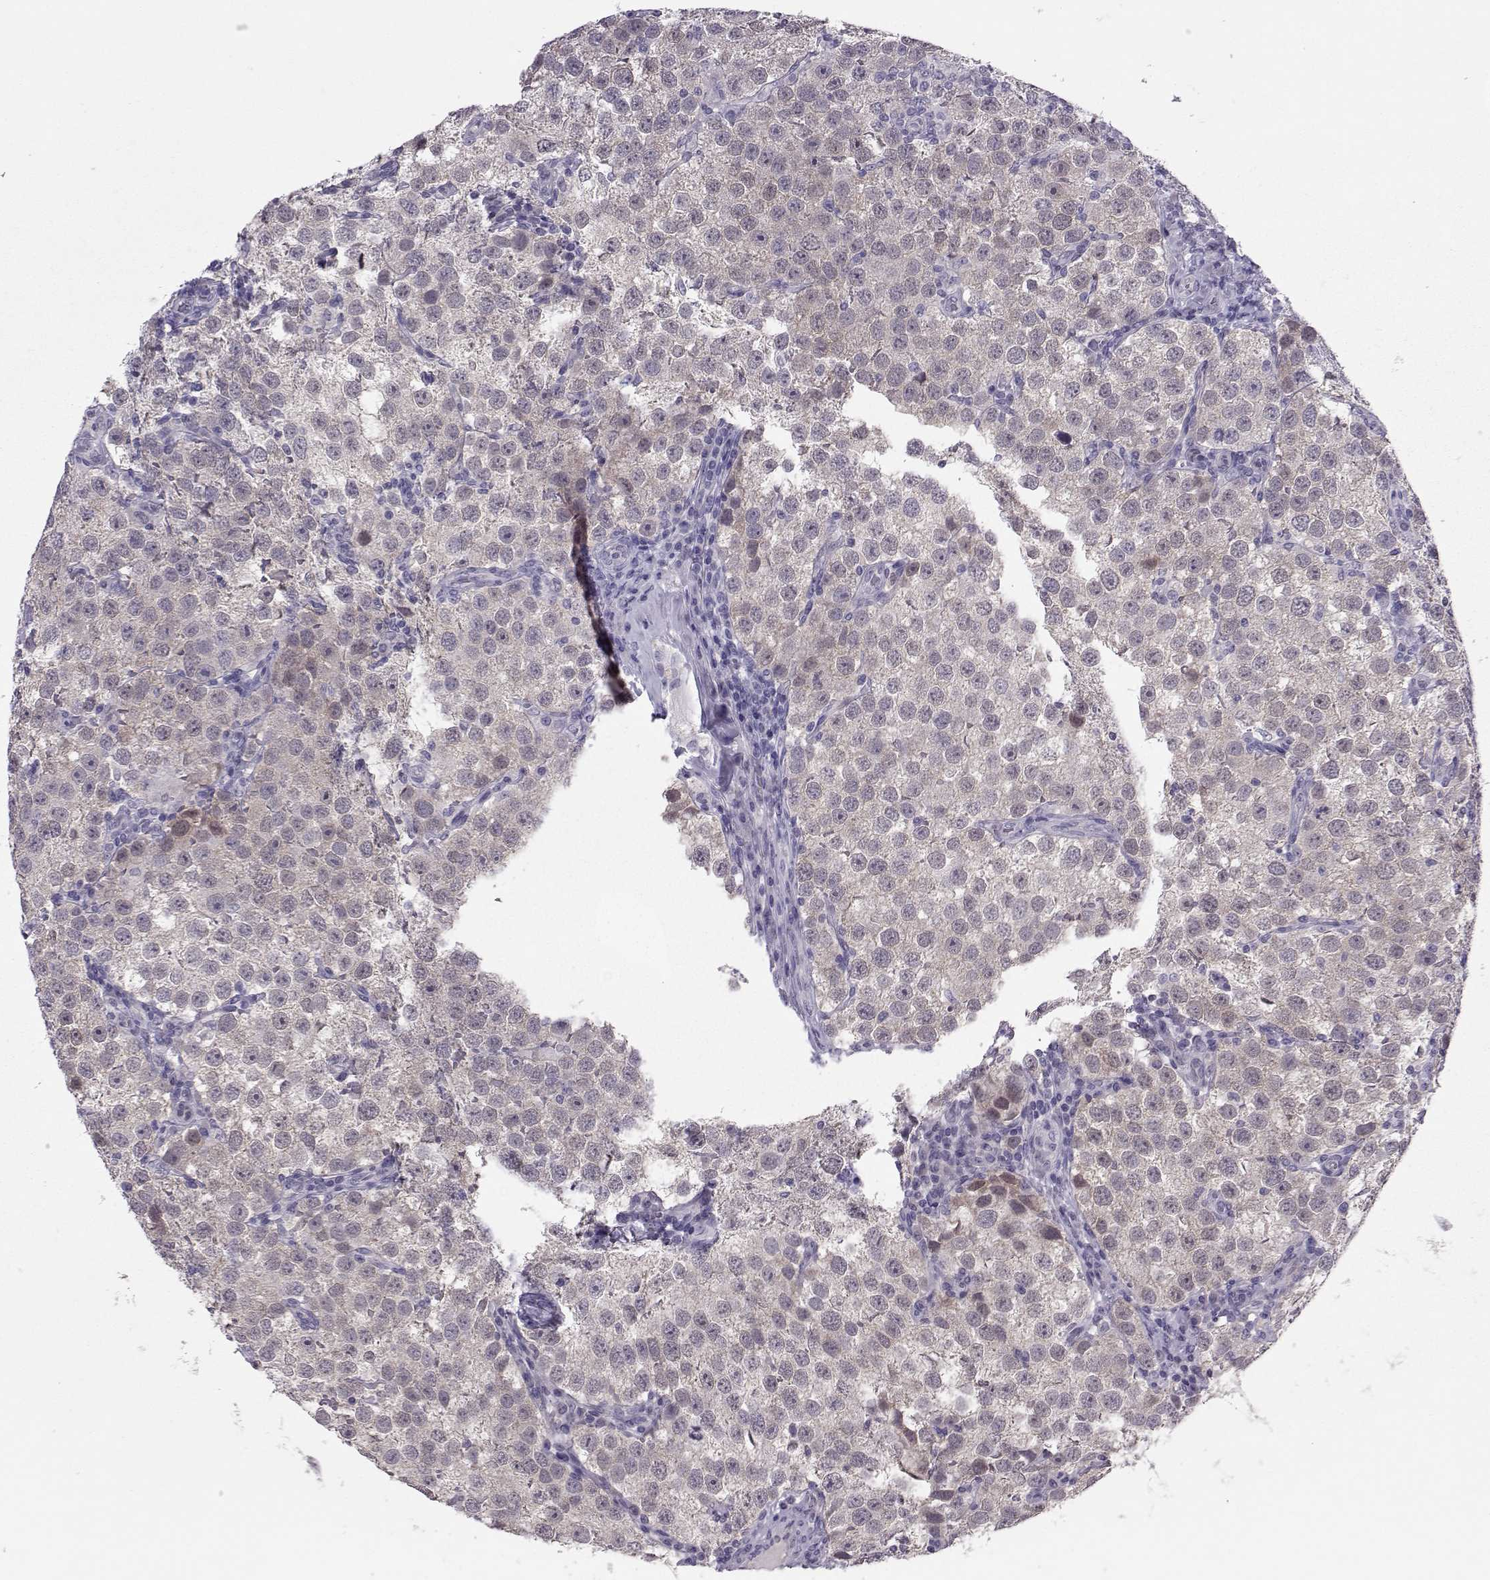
{"staining": {"intensity": "negative", "quantity": "none", "location": "none"}, "tissue": "testis cancer", "cell_type": "Tumor cells", "image_type": "cancer", "snomed": [{"axis": "morphology", "description": "Seminoma, NOS"}, {"axis": "topography", "description": "Testis"}], "caption": "Seminoma (testis) stained for a protein using immunohistochemistry exhibits no expression tumor cells.", "gene": "ASRGL1", "patient": {"sex": "male", "age": 37}}